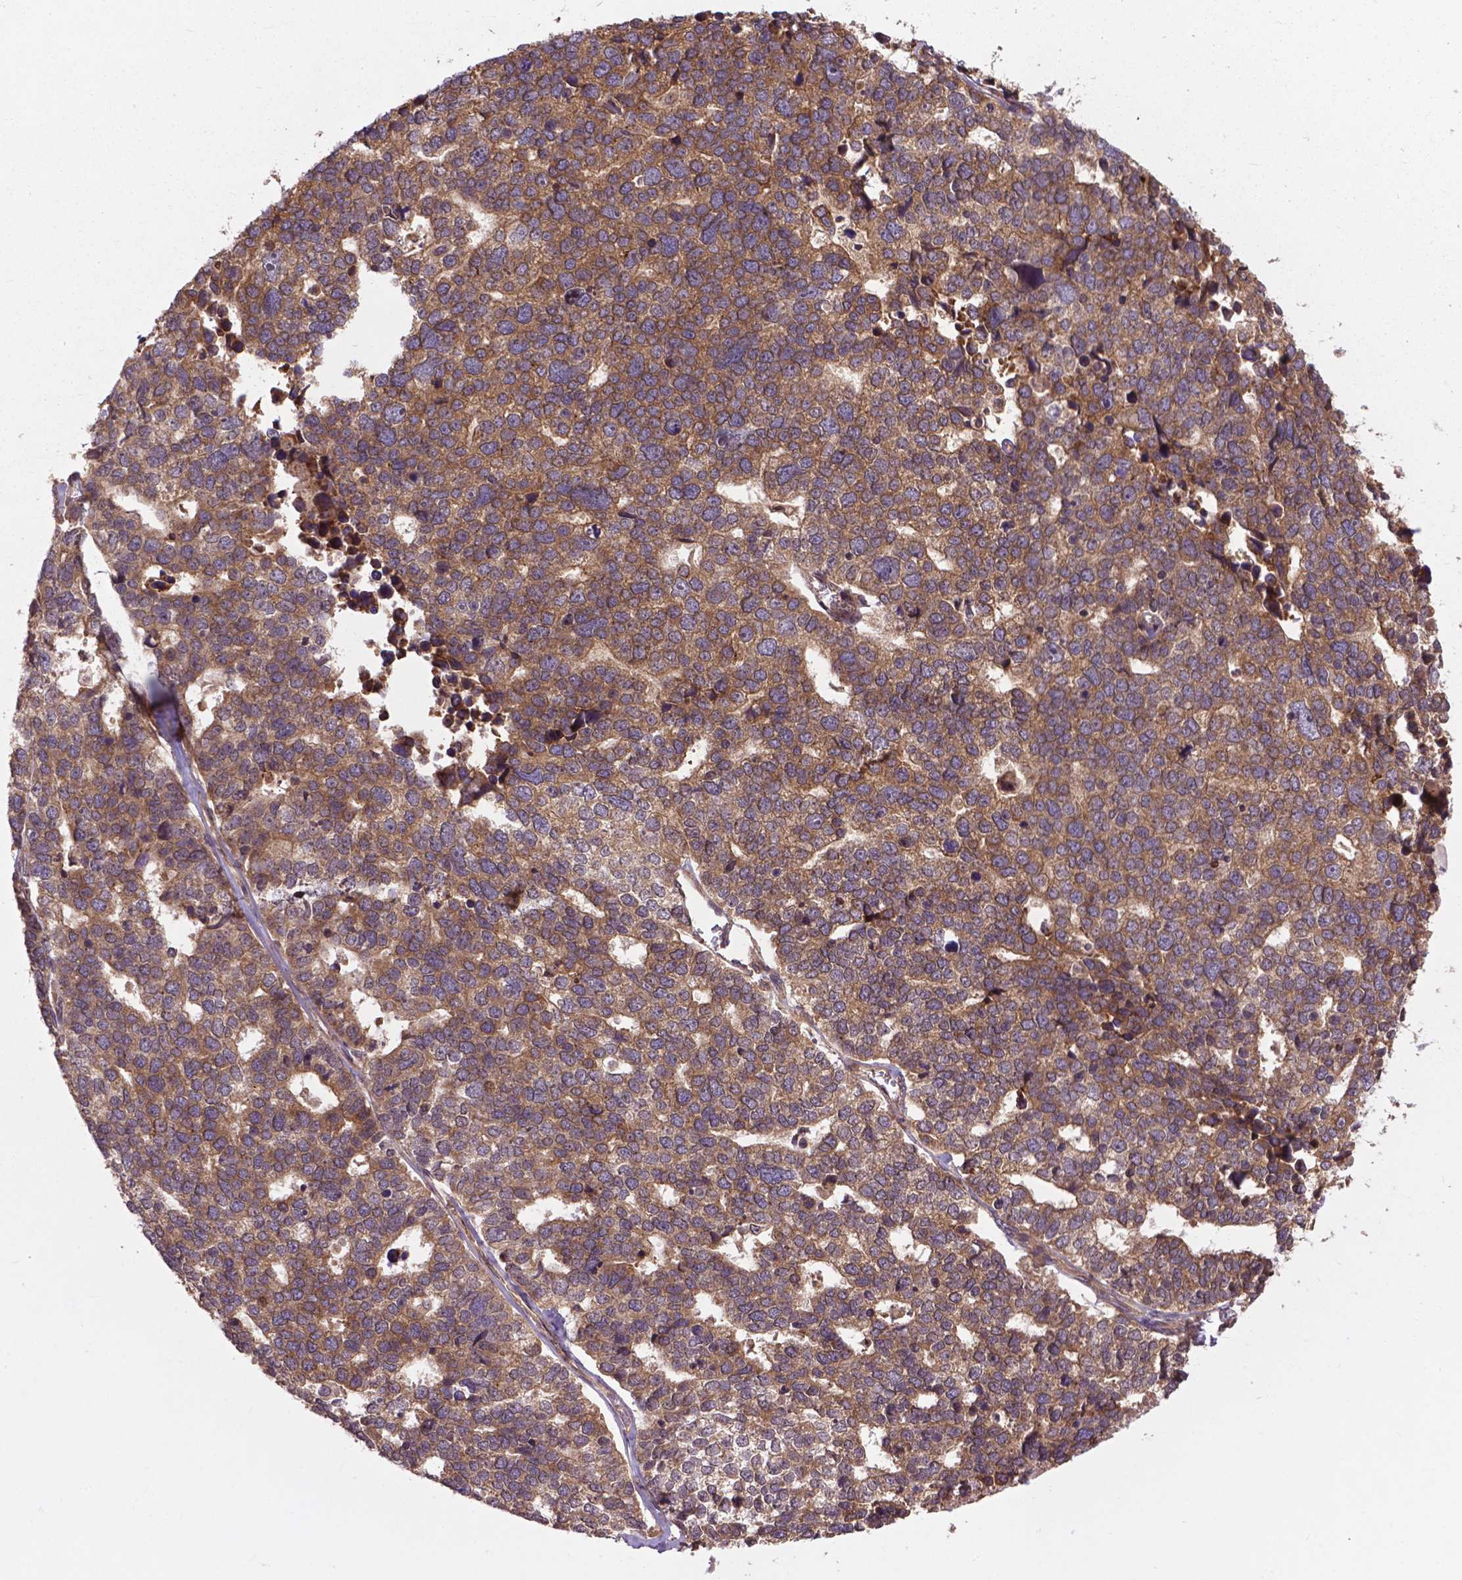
{"staining": {"intensity": "moderate", "quantity": ">75%", "location": "cytoplasmic/membranous"}, "tissue": "stomach cancer", "cell_type": "Tumor cells", "image_type": "cancer", "snomed": [{"axis": "morphology", "description": "Adenocarcinoma, NOS"}, {"axis": "topography", "description": "Stomach"}], "caption": "Immunohistochemistry histopathology image of stomach adenocarcinoma stained for a protein (brown), which exhibits medium levels of moderate cytoplasmic/membranous expression in approximately >75% of tumor cells.", "gene": "ZNF616", "patient": {"sex": "male", "age": 69}}